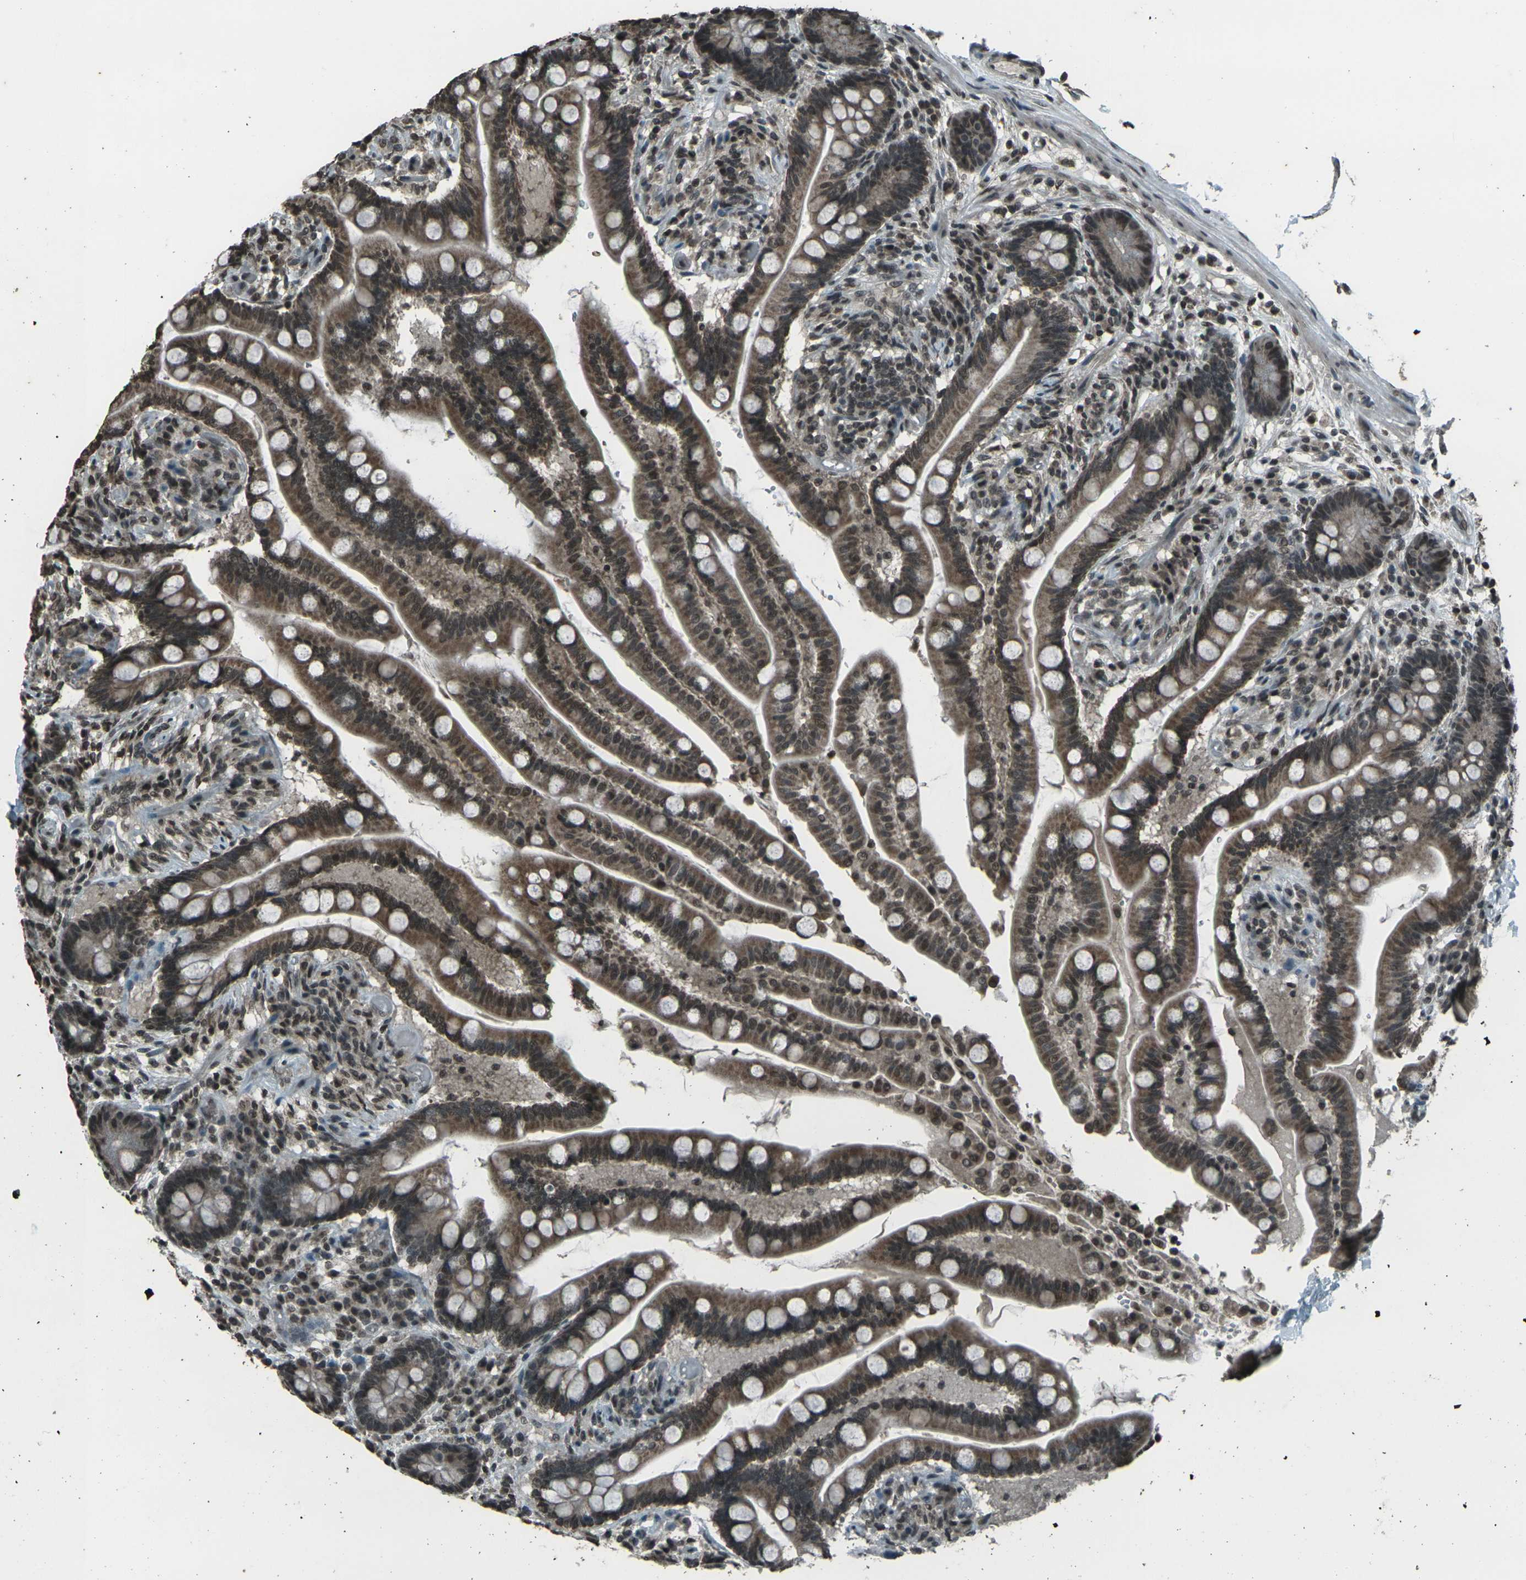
{"staining": {"intensity": "moderate", "quantity": ">75%", "location": "cytoplasmic/membranous,nuclear"}, "tissue": "colon", "cell_type": "Endothelial cells", "image_type": "normal", "snomed": [{"axis": "morphology", "description": "Normal tissue, NOS"}, {"axis": "topography", "description": "Colon"}], "caption": "This histopathology image exhibits immunohistochemistry staining of normal human colon, with medium moderate cytoplasmic/membranous,nuclear expression in approximately >75% of endothelial cells.", "gene": "PRPF8", "patient": {"sex": "male", "age": 73}}